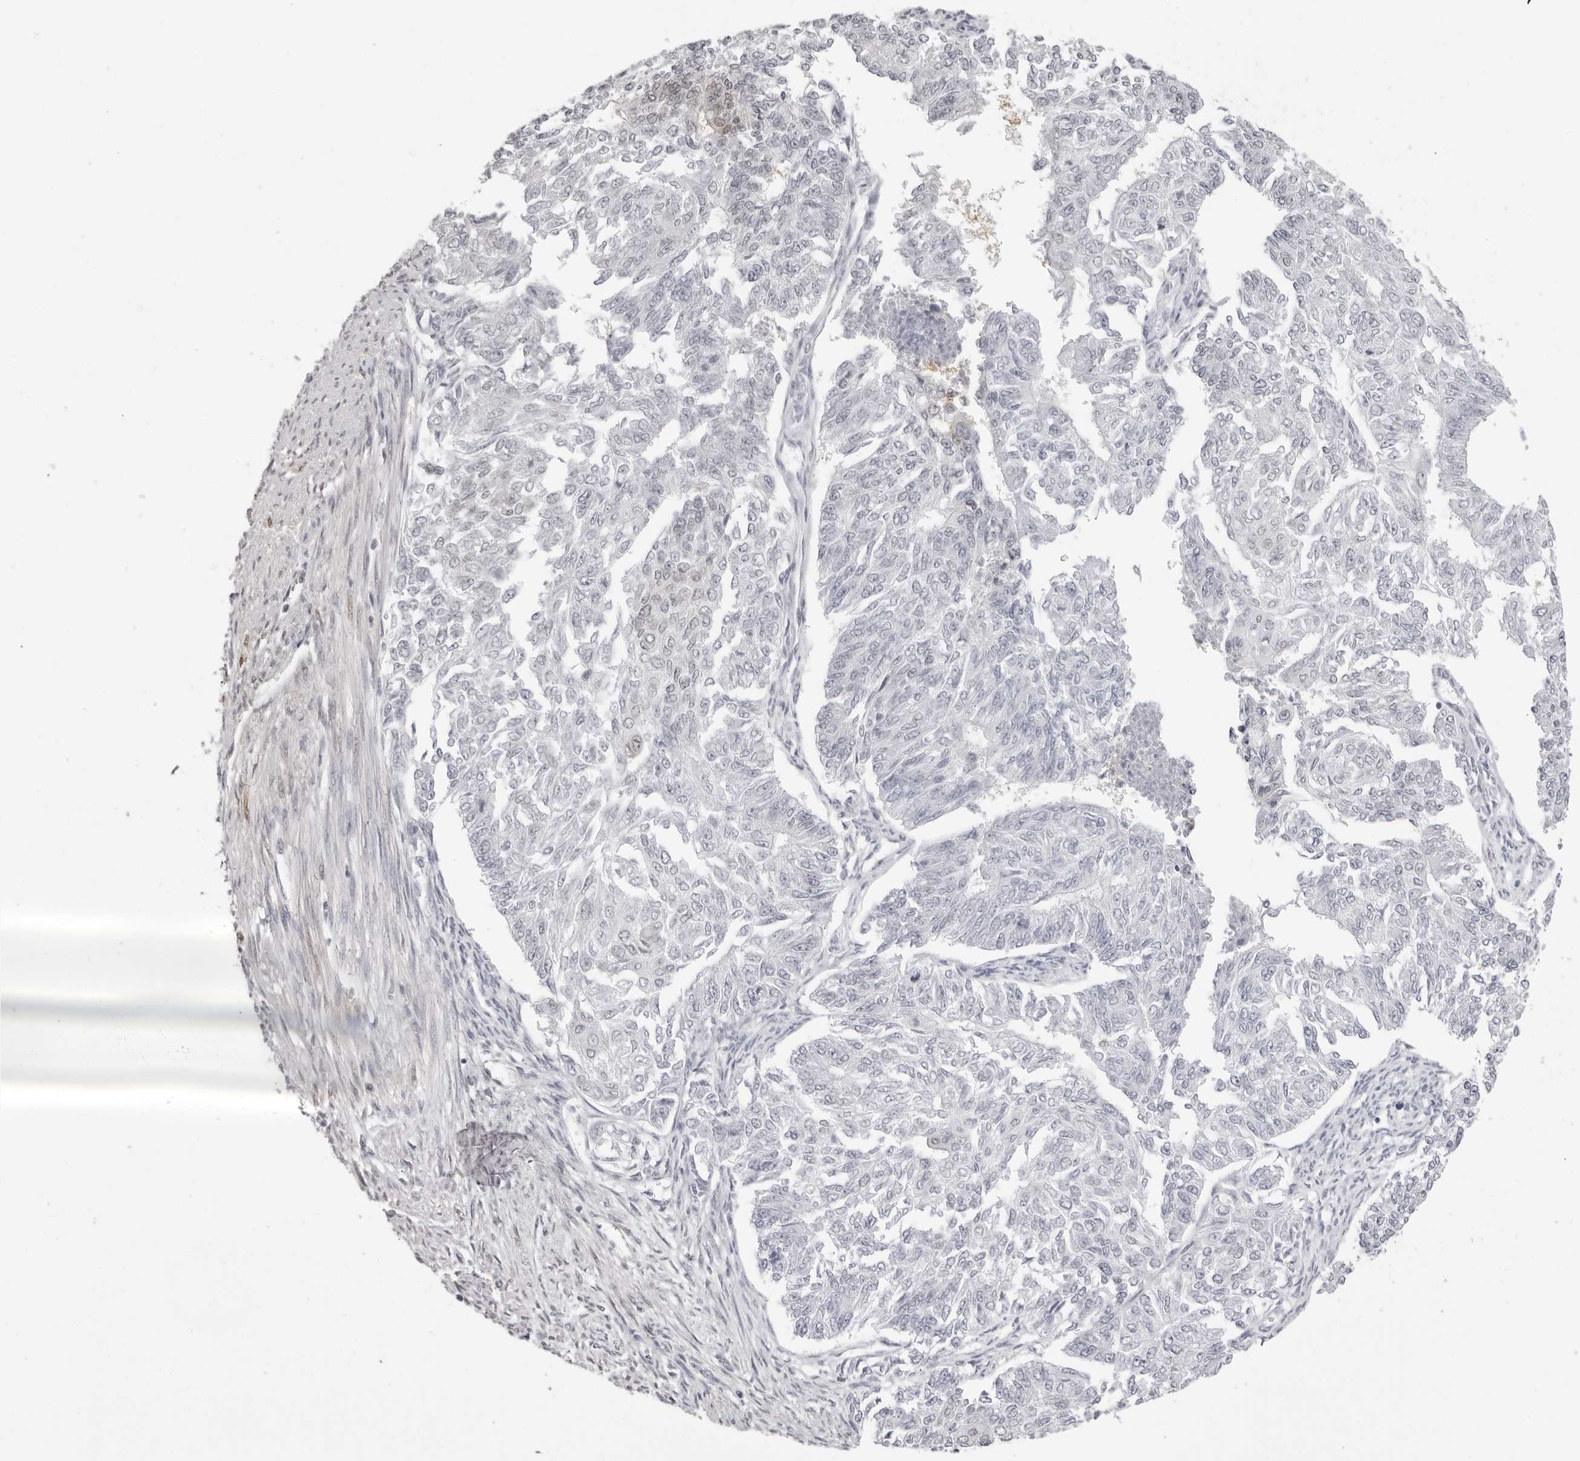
{"staining": {"intensity": "weak", "quantity": "<25%", "location": "nuclear"}, "tissue": "endometrial cancer", "cell_type": "Tumor cells", "image_type": "cancer", "snomed": [{"axis": "morphology", "description": "Adenocarcinoma, NOS"}, {"axis": "topography", "description": "Endometrium"}], "caption": "This is an IHC image of human endometrial adenocarcinoma. There is no staining in tumor cells.", "gene": "HSPA4", "patient": {"sex": "female", "age": 32}}